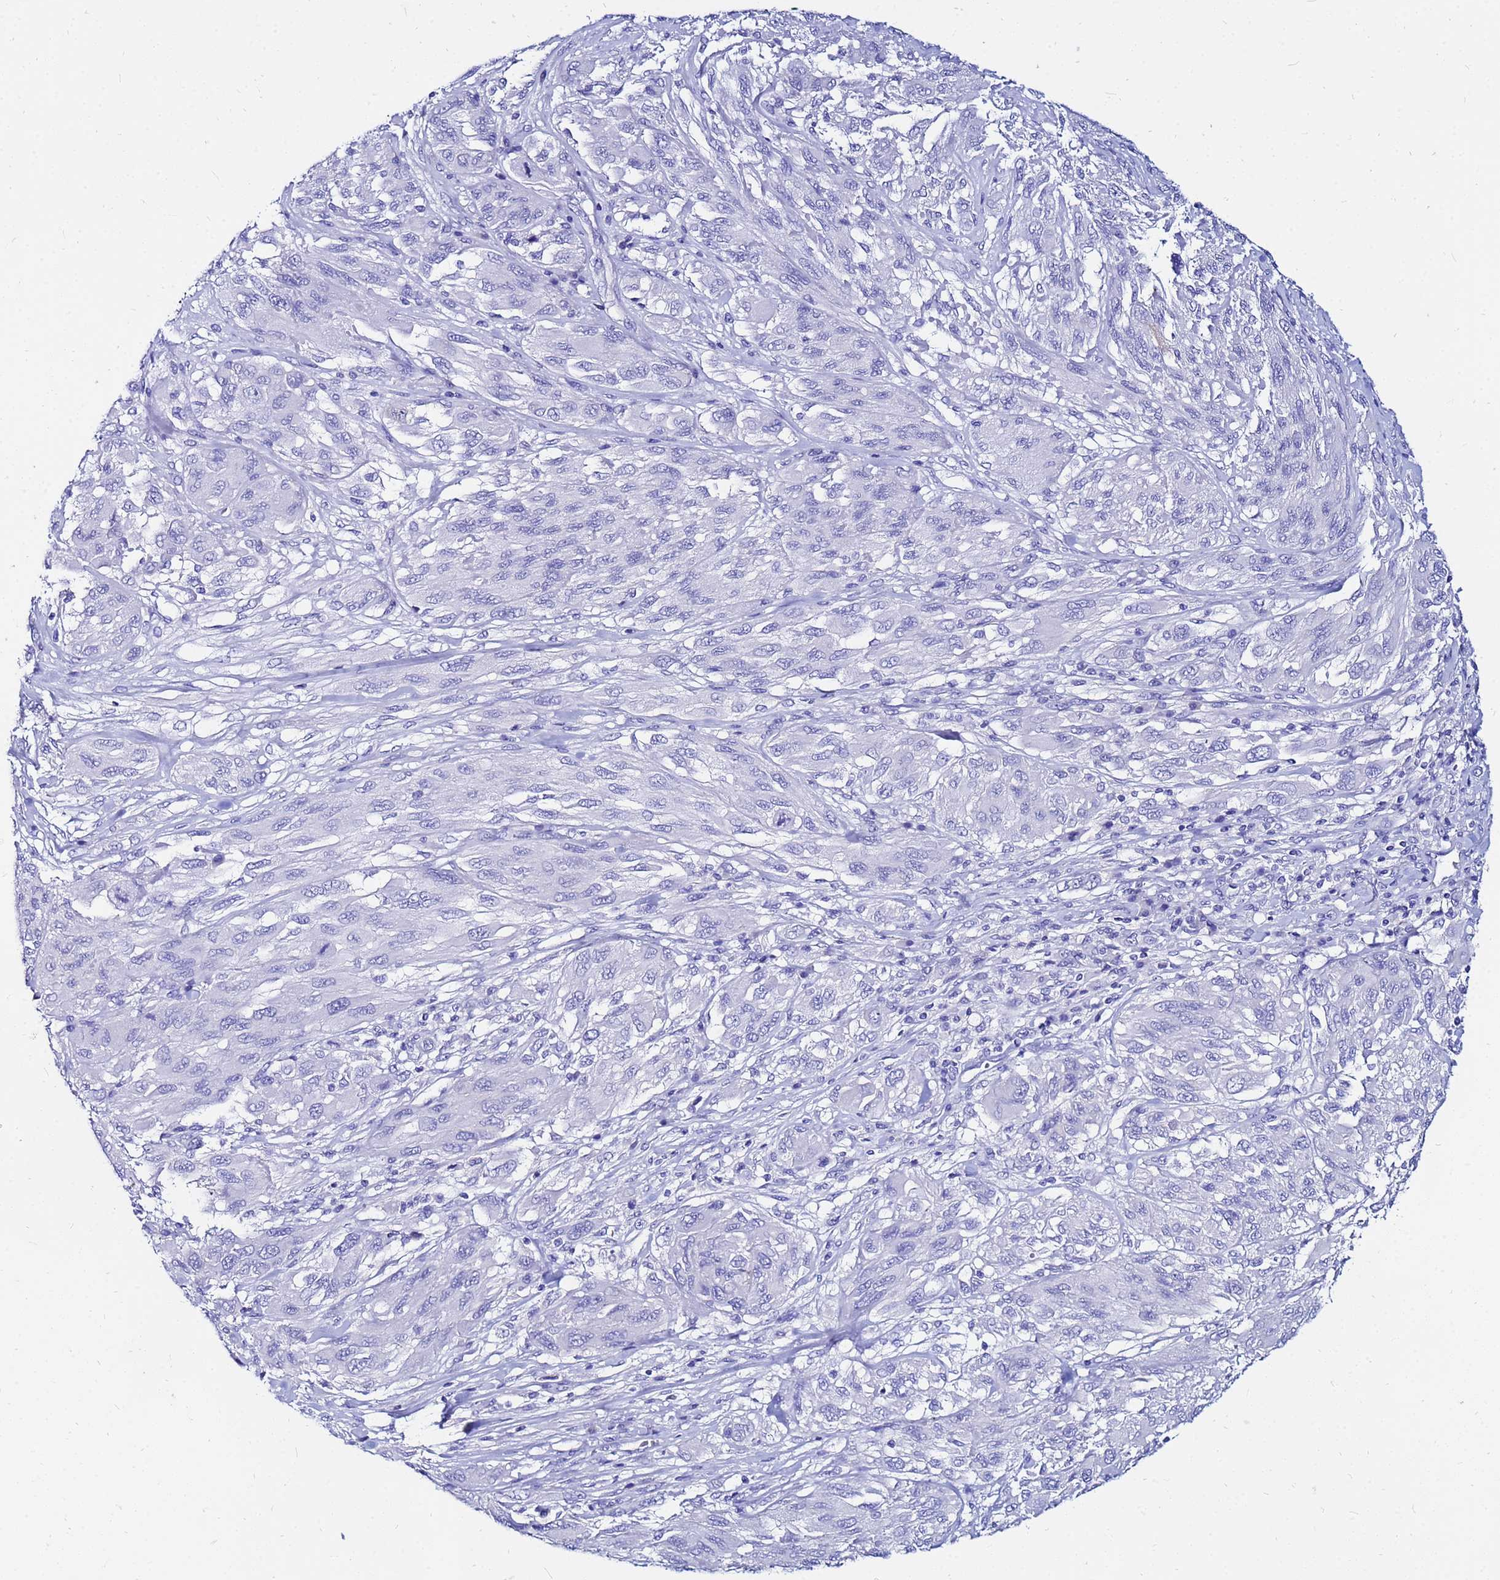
{"staining": {"intensity": "negative", "quantity": "none", "location": "none"}, "tissue": "melanoma", "cell_type": "Tumor cells", "image_type": "cancer", "snomed": [{"axis": "morphology", "description": "Malignant melanoma, NOS"}, {"axis": "topography", "description": "Skin"}], "caption": "The image demonstrates no staining of tumor cells in melanoma.", "gene": "PPP1R14C", "patient": {"sex": "female", "age": 91}}